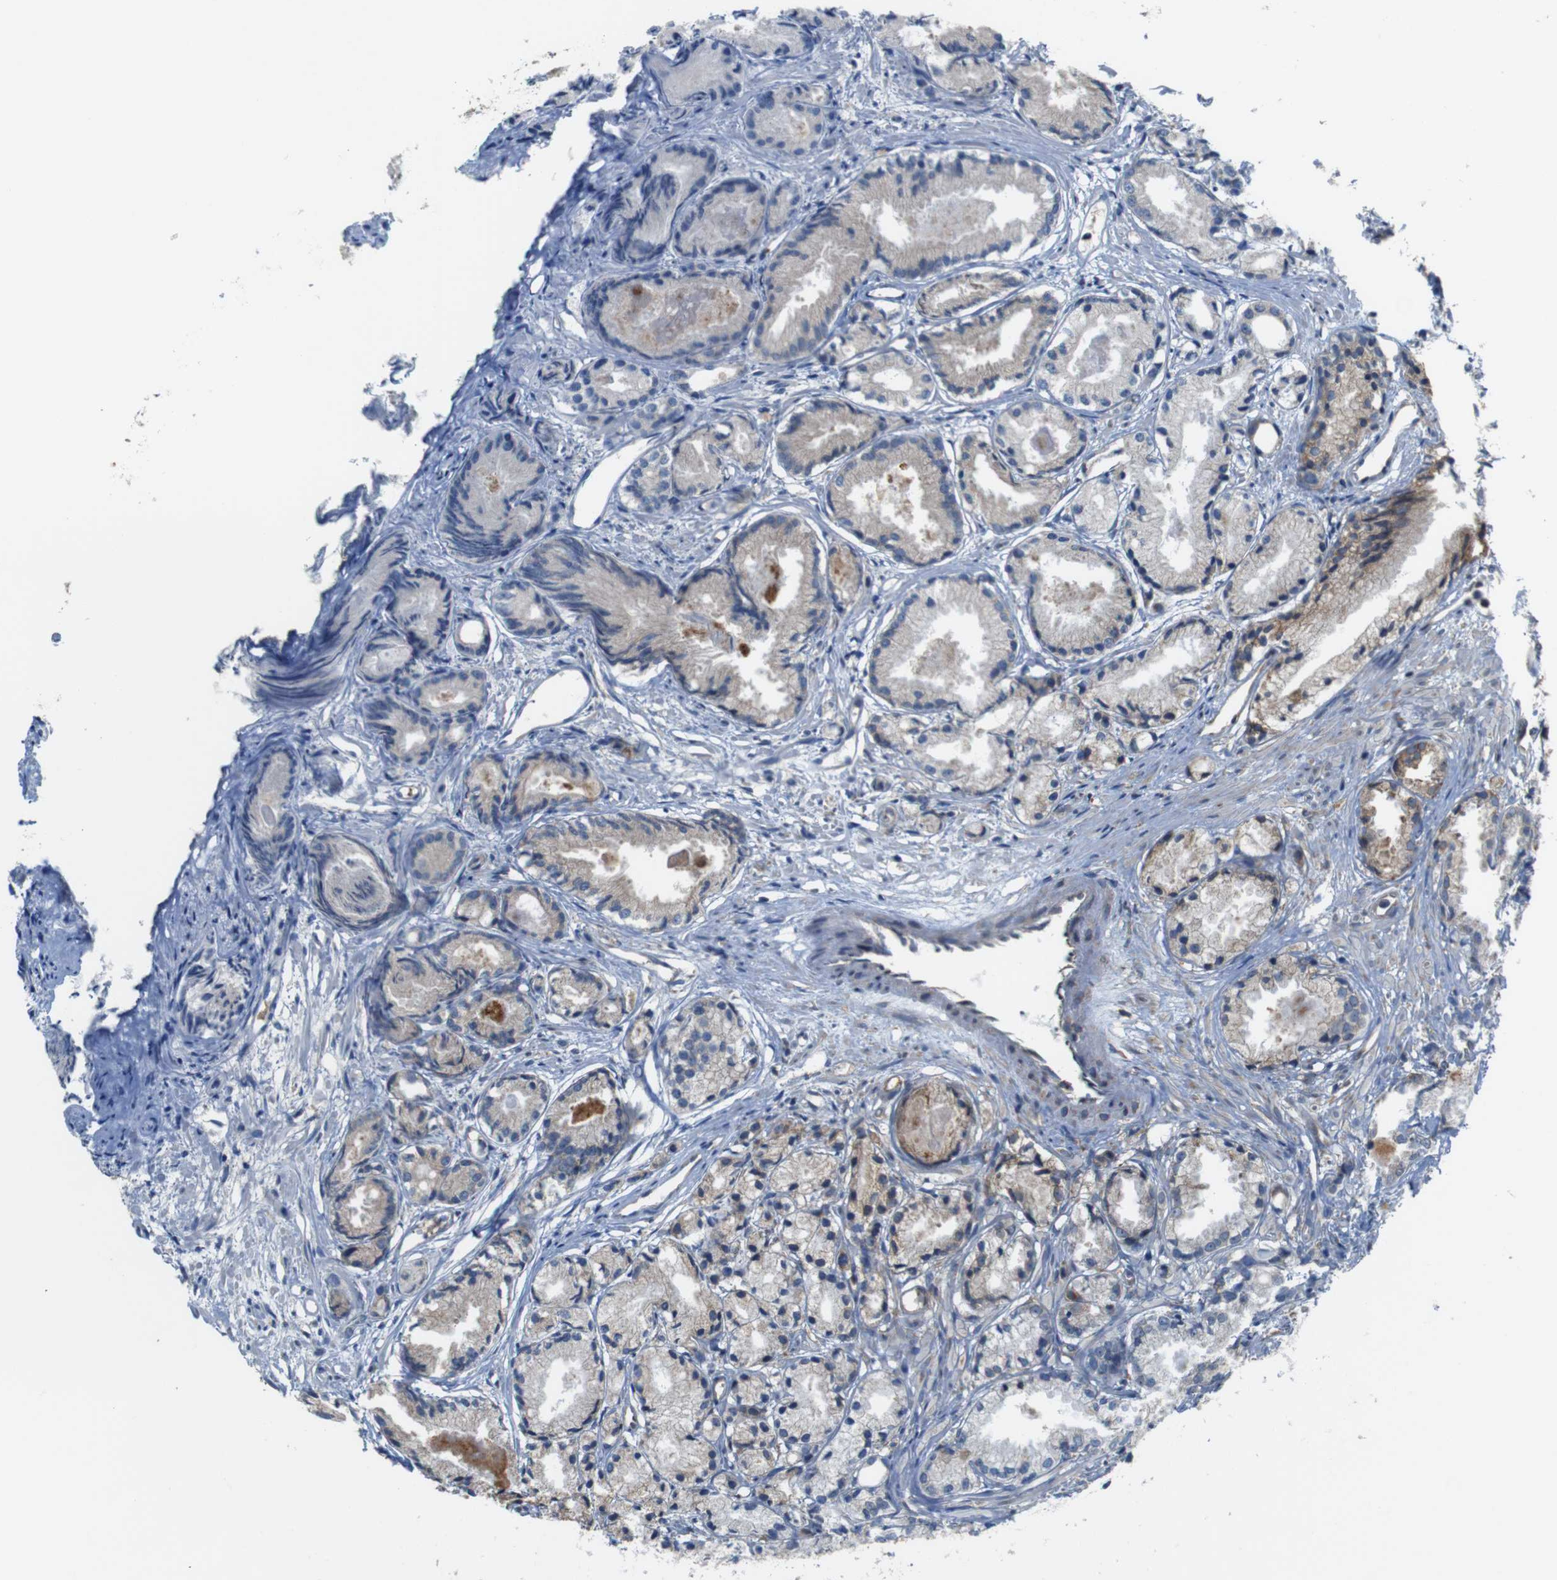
{"staining": {"intensity": "weak", "quantity": "<25%", "location": "cytoplasmic/membranous"}, "tissue": "prostate cancer", "cell_type": "Tumor cells", "image_type": "cancer", "snomed": [{"axis": "morphology", "description": "Adenocarcinoma, Low grade"}, {"axis": "topography", "description": "Prostate"}], "caption": "There is no significant staining in tumor cells of adenocarcinoma (low-grade) (prostate).", "gene": "UGGT1", "patient": {"sex": "male", "age": 72}}